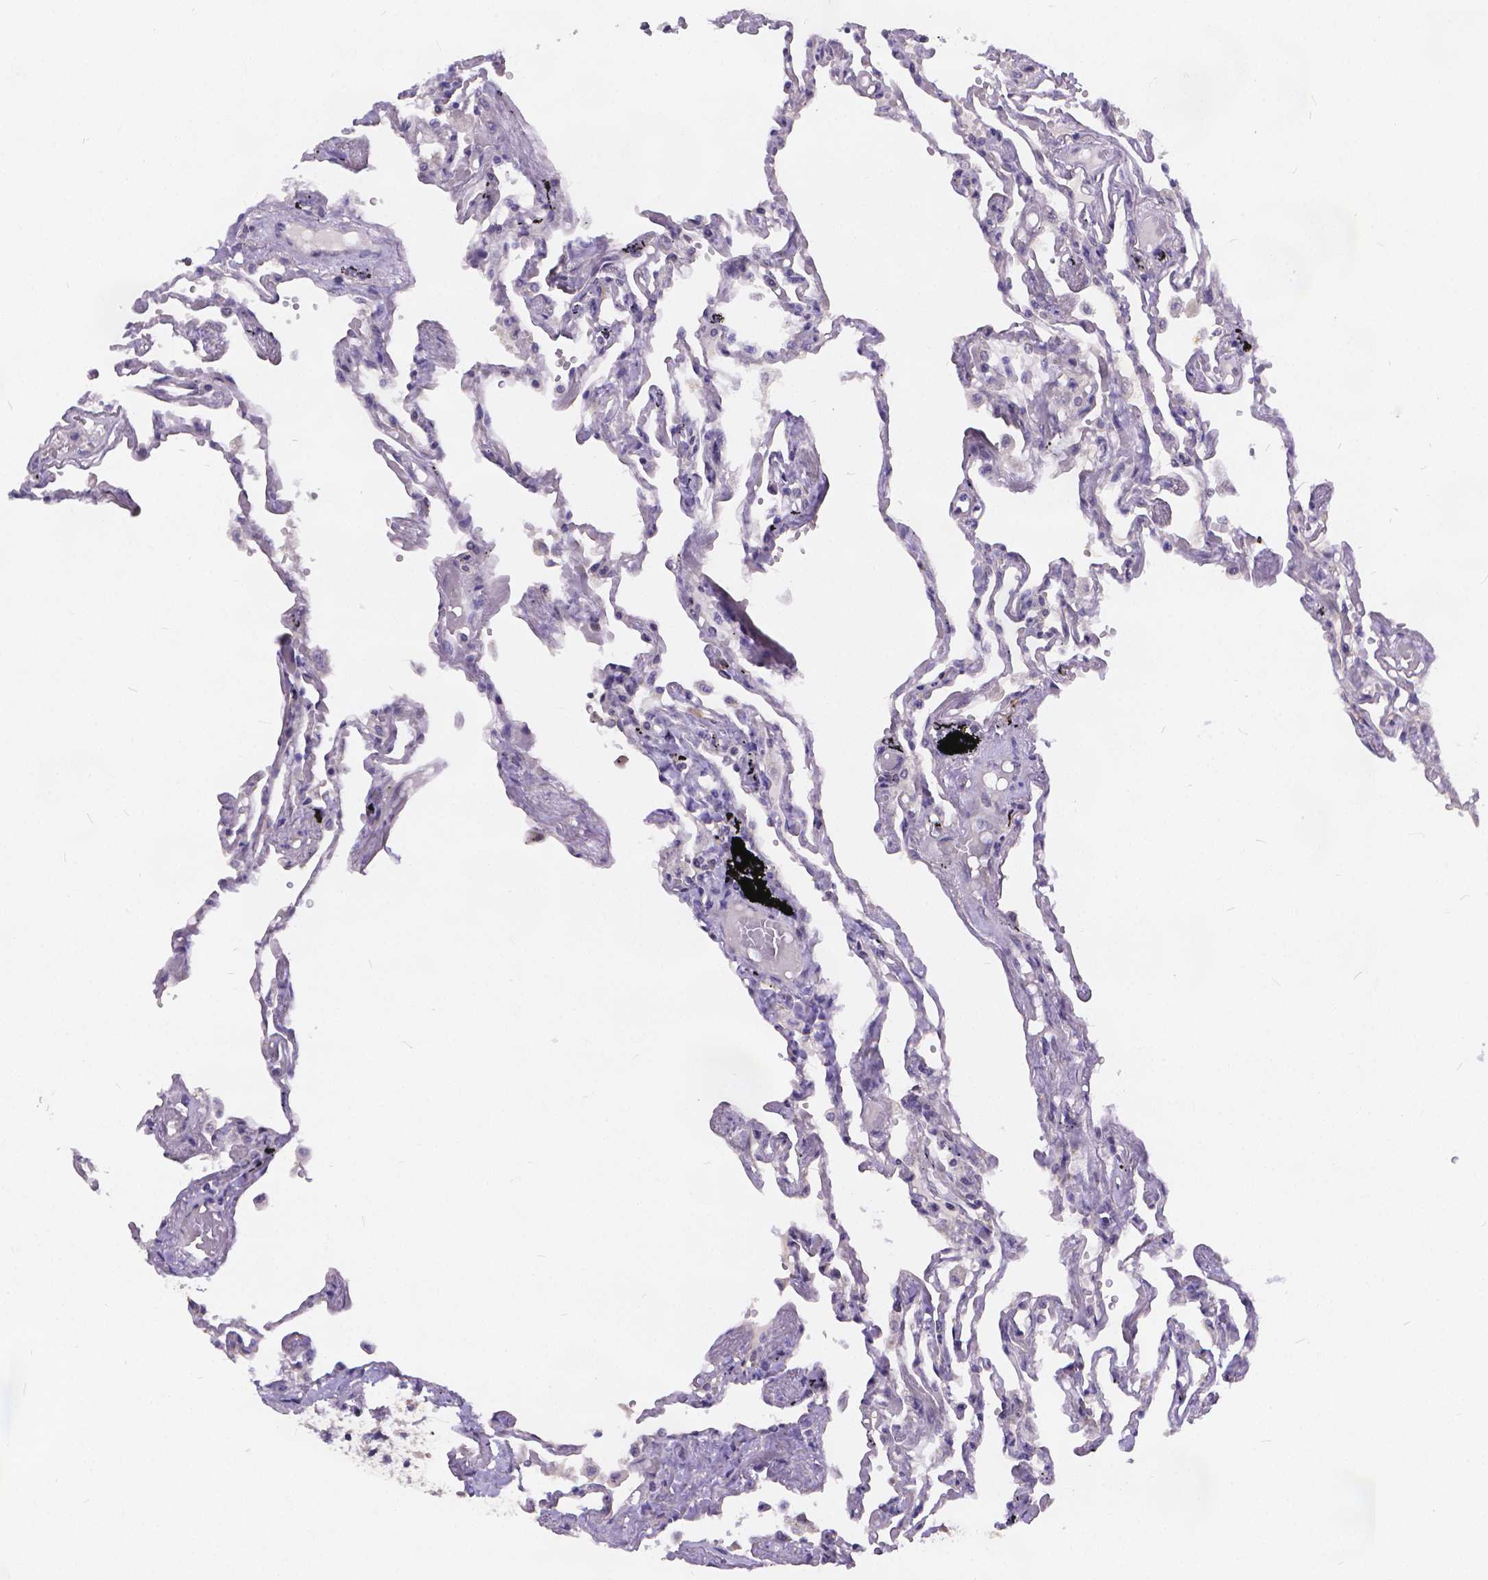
{"staining": {"intensity": "negative", "quantity": "none", "location": "none"}, "tissue": "lung", "cell_type": "Alveolar cells", "image_type": "normal", "snomed": [{"axis": "morphology", "description": "Normal tissue, NOS"}, {"axis": "morphology", "description": "Adenocarcinoma, NOS"}, {"axis": "topography", "description": "Cartilage tissue"}, {"axis": "topography", "description": "Lung"}], "caption": "Histopathology image shows no significant protein positivity in alveolar cells of unremarkable lung.", "gene": "GLRB", "patient": {"sex": "female", "age": 67}}